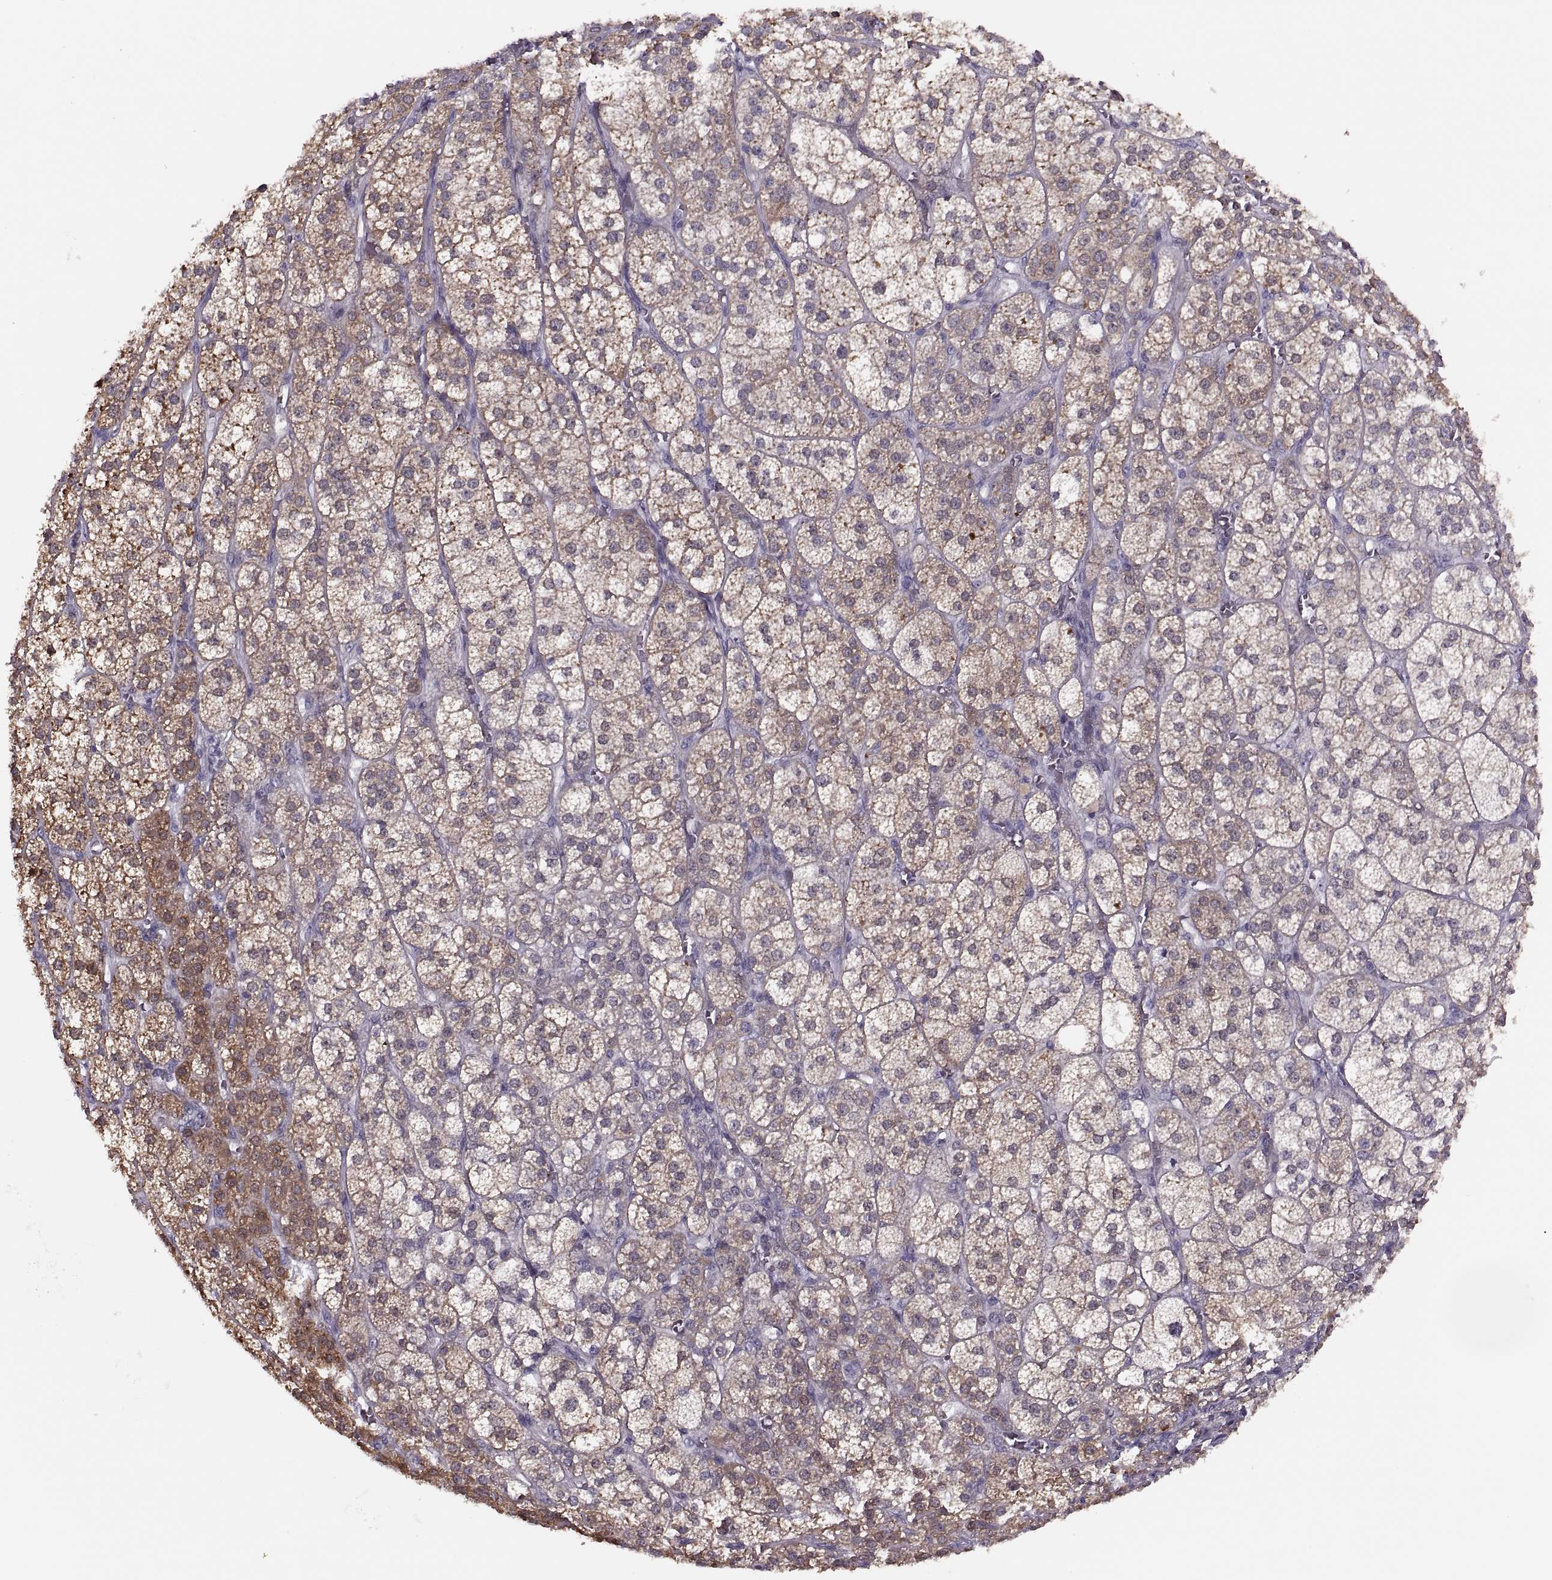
{"staining": {"intensity": "moderate", "quantity": "25%-75%", "location": "cytoplasmic/membranous"}, "tissue": "adrenal gland", "cell_type": "Glandular cells", "image_type": "normal", "snomed": [{"axis": "morphology", "description": "Normal tissue, NOS"}, {"axis": "topography", "description": "Adrenal gland"}], "caption": "A brown stain highlights moderate cytoplasmic/membranous expression of a protein in glandular cells of normal human adrenal gland.", "gene": "PRSS54", "patient": {"sex": "female", "age": 60}}